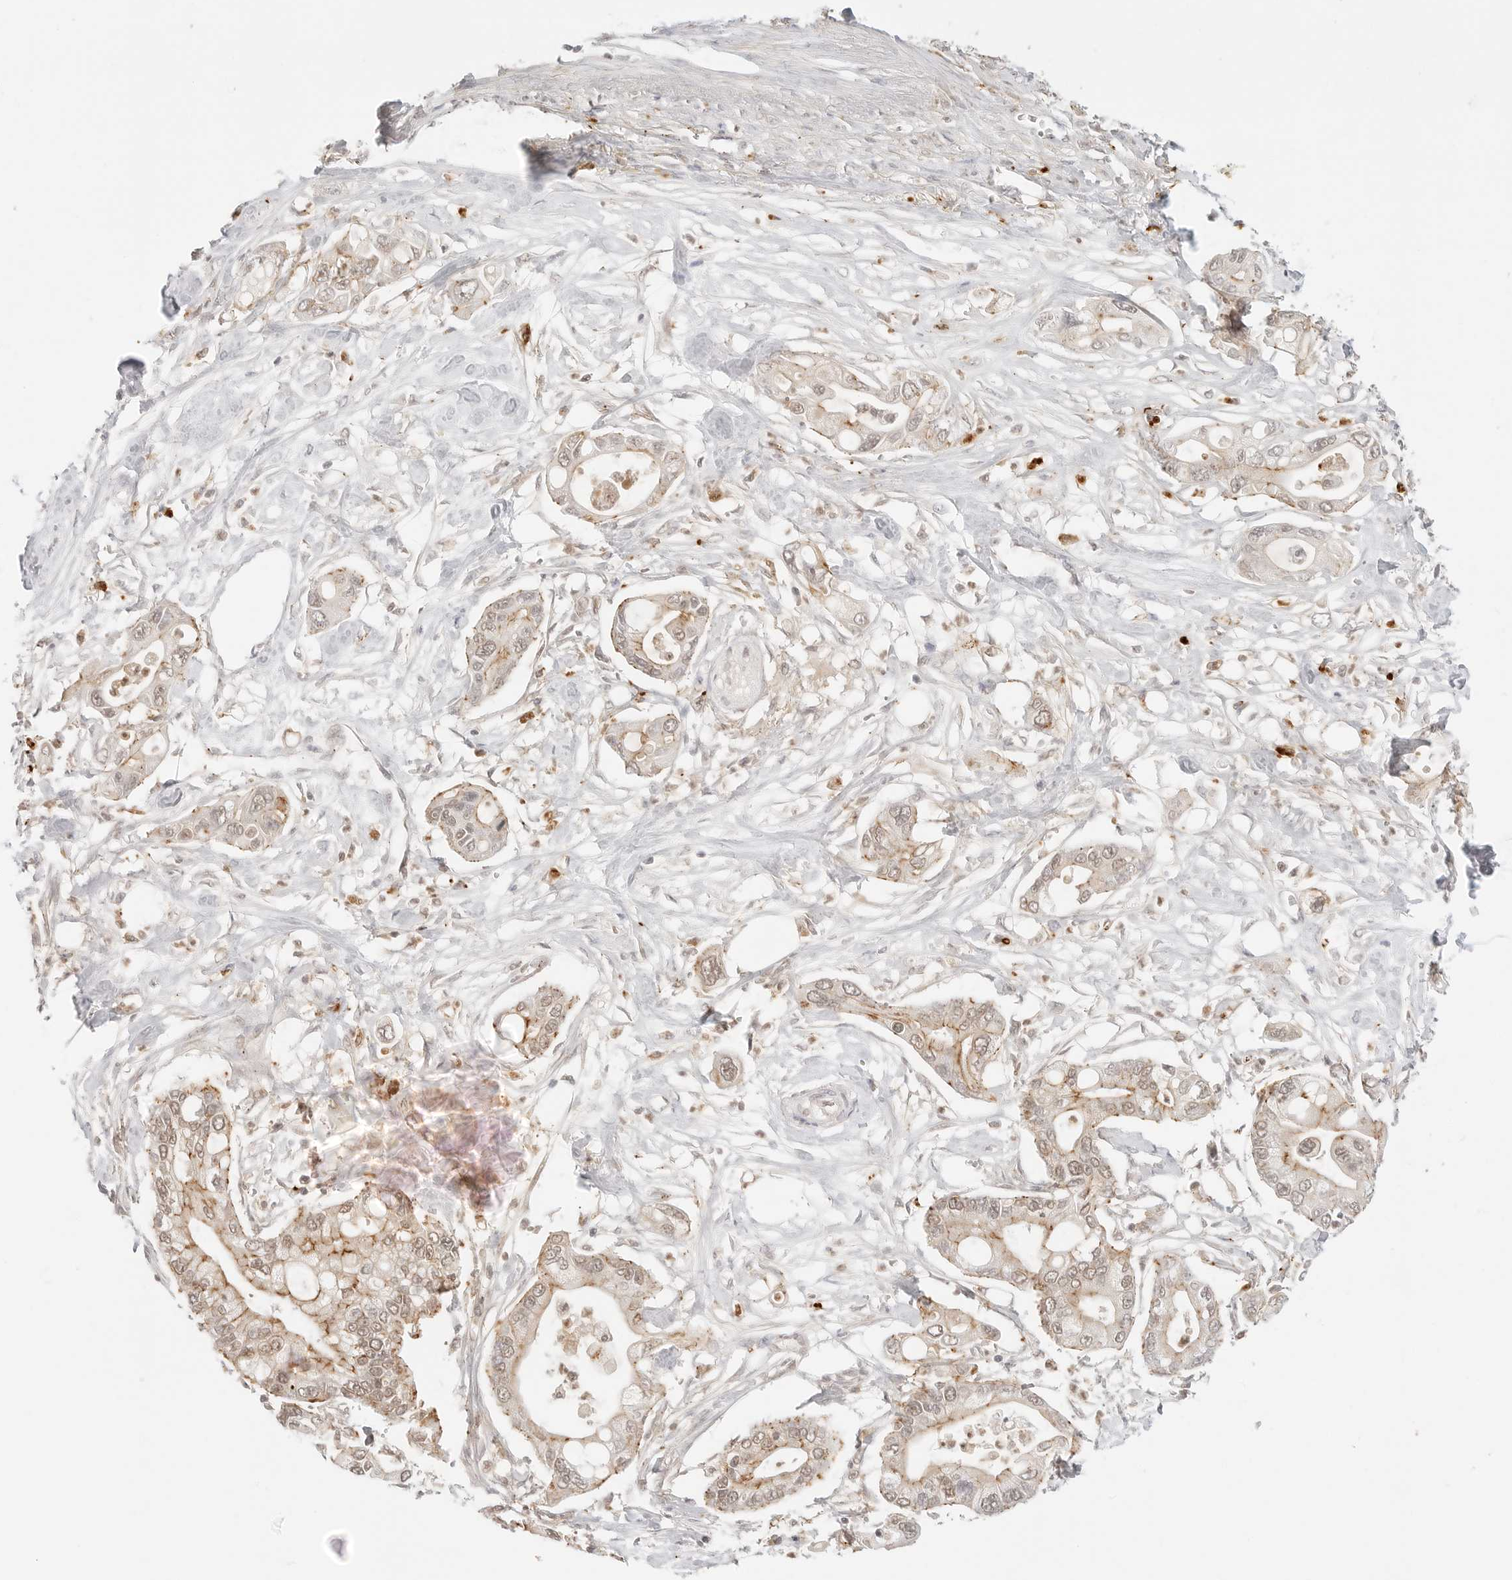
{"staining": {"intensity": "moderate", "quantity": "25%-75%", "location": "cytoplasmic/membranous,nuclear"}, "tissue": "pancreatic cancer", "cell_type": "Tumor cells", "image_type": "cancer", "snomed": [{"axis": "morphology", "description": "Adenocarcinoma, NOS"}, {"axis": "topography", "description": "Pancreas"}], "caption": "Pancreatic cancer was stained to show a protein in brown. There is medium levels of moderate cytoplasmic/membranous and nuclear positivity in about 25%-75% of tumor cells. Nuclei are stained in blue.", "gene": "EPHA1", "patient": {"sex": "male", "age": 68}}